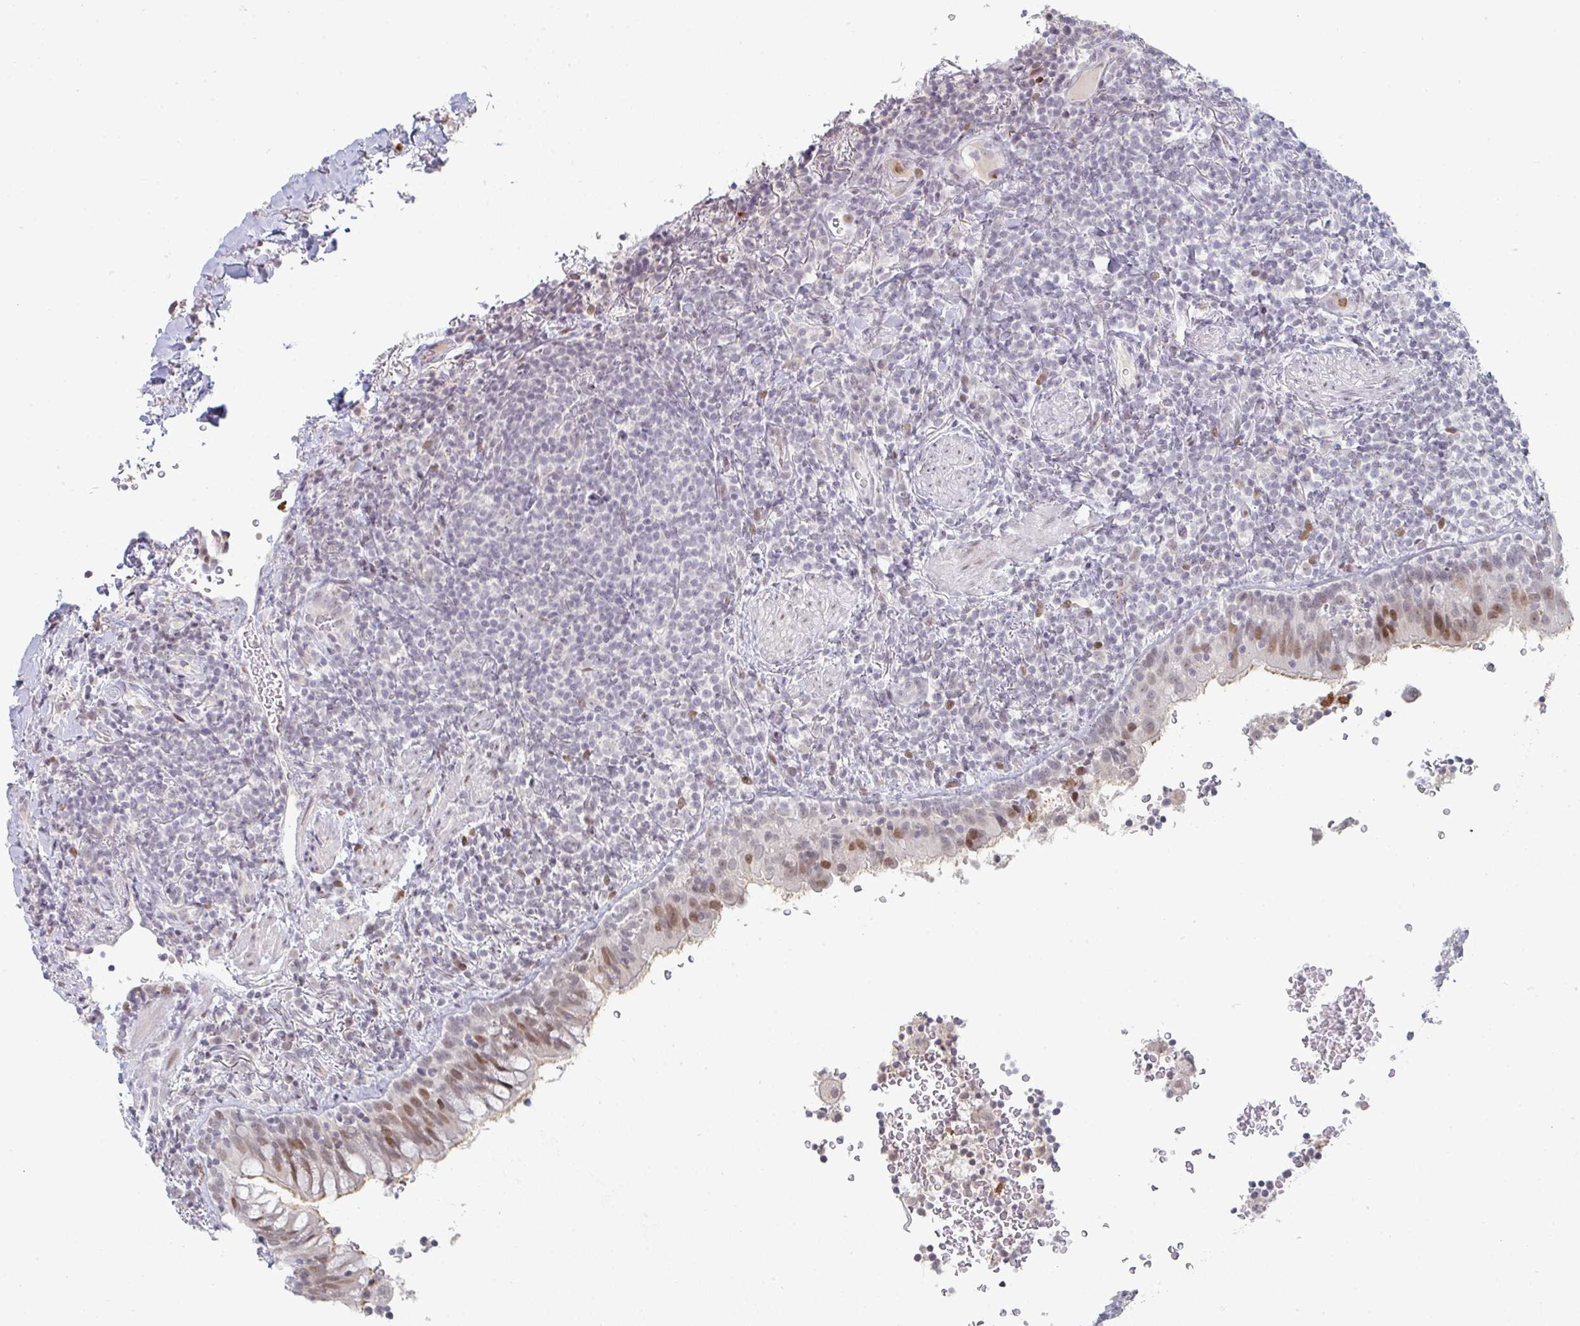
{"staining": {"intensity": "negative", "quantity": "none", "location": "none"}, "tissue": "lymphoma", "cell_type": "Tumor cells", "image_type": "cancer", "snomed": [{"axis": "morphology", "description": "Malignant lymphoma, non-Hodgkin's type, Low grade"}, {"axis": "topography", "description": "Lung"}], "caption": "This is an IHC image of malignant lymphoma, non-Hodgkin's type (low-grade). There is no positivity in tumor cells.", "gene": "LIN54", "patient": {"sex": "female", "age": 71}}